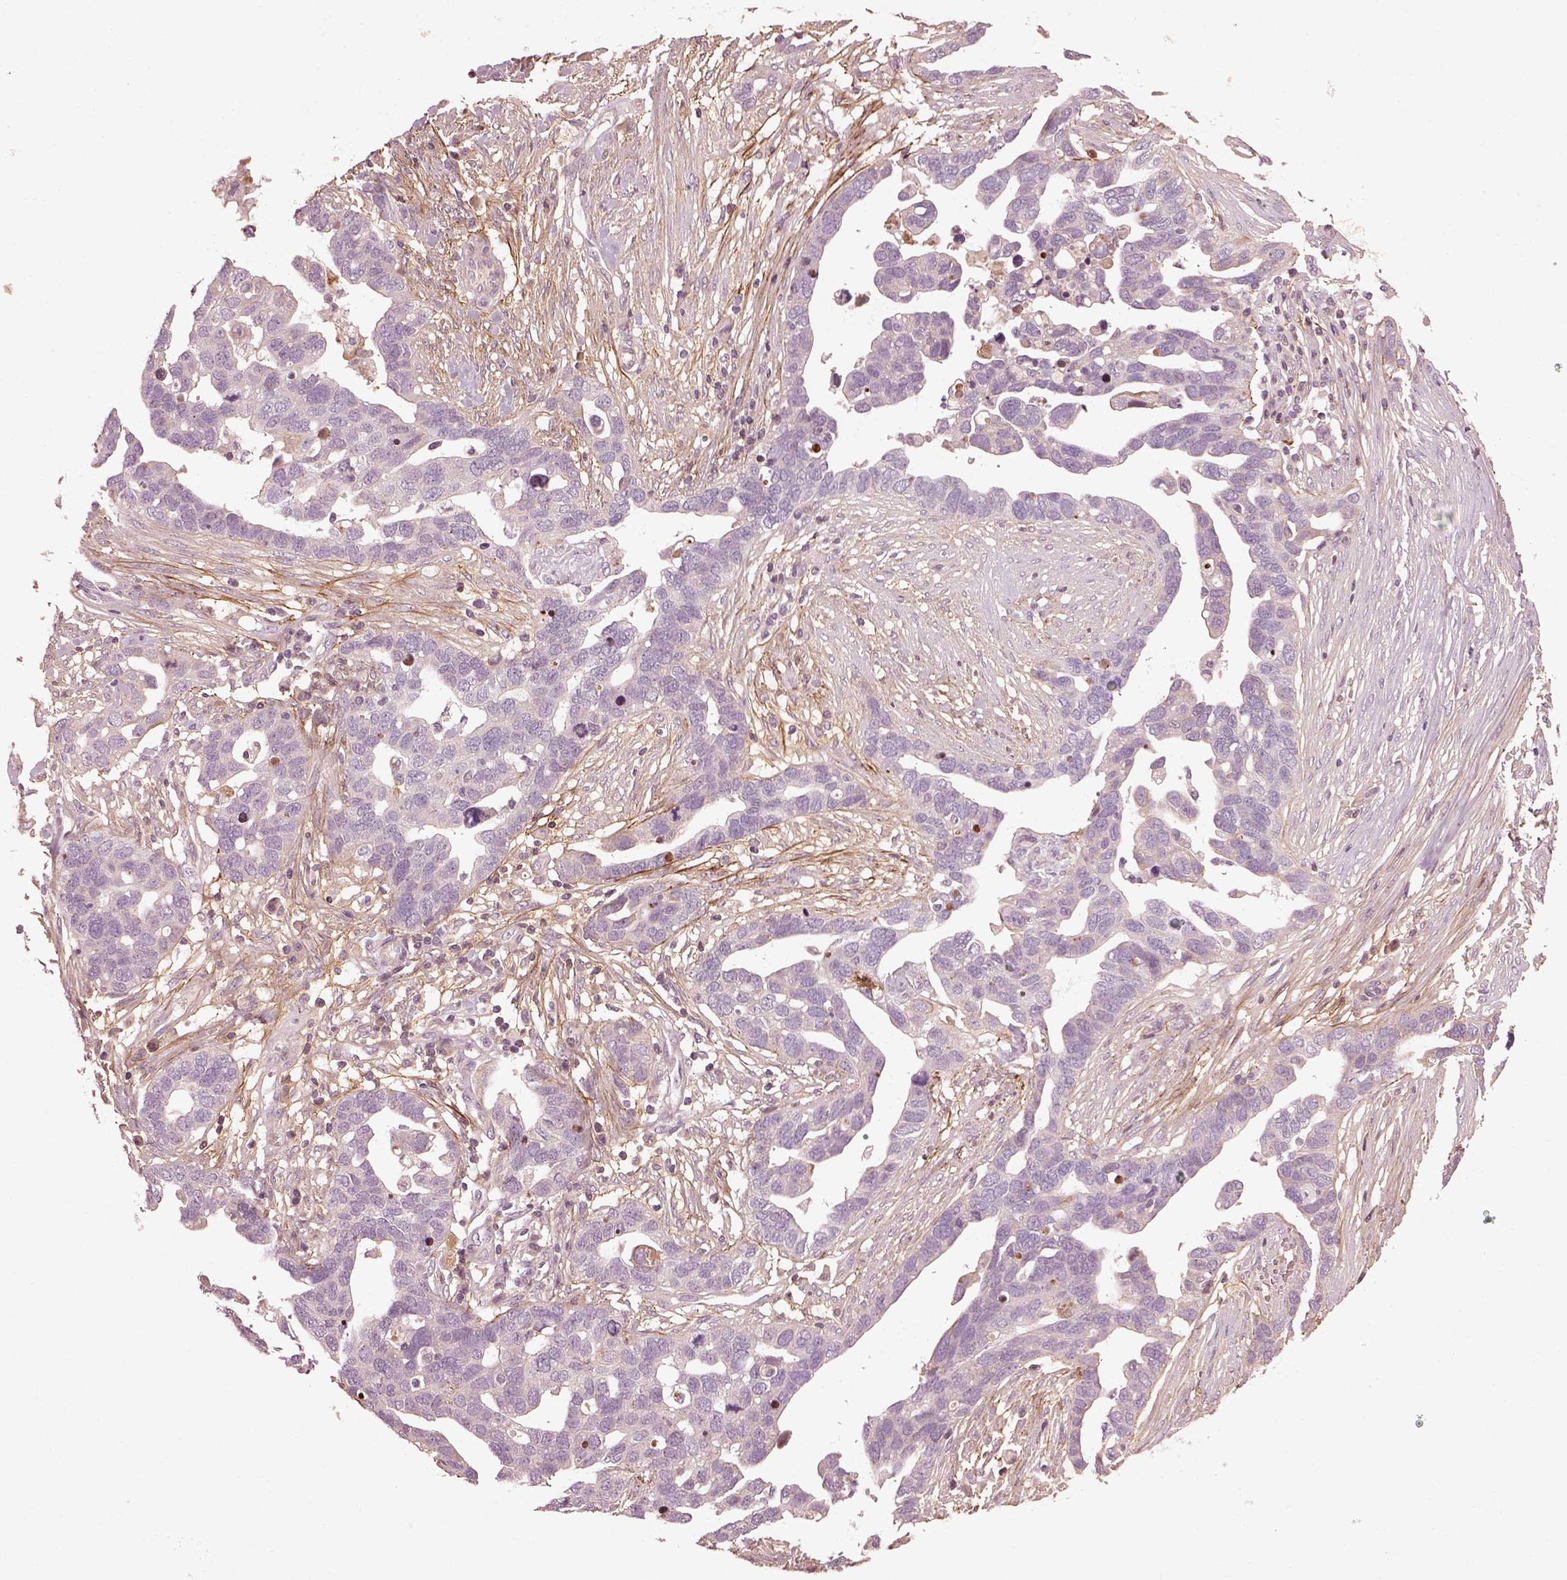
{"staining": {"intensity": "negative", "quantity": "none", "location": "none"}, "tissue": "ovarian cancer", "cell_type": "Tumor cells", "image_type": "cancer", "snomed": [{"axis": "morphology", "description": "Cystadenocarcinoma, serous, NOS"}, {"axis": "topography", "description": "Ovary"}], "caption": "DAB immunohistochemical staining of serous cystadenocarcinoma (ovarian) reveals no significant expression in tumor cells.", "gene": "EFEMP1", "patient": {"sex": "female", "age": 54}}